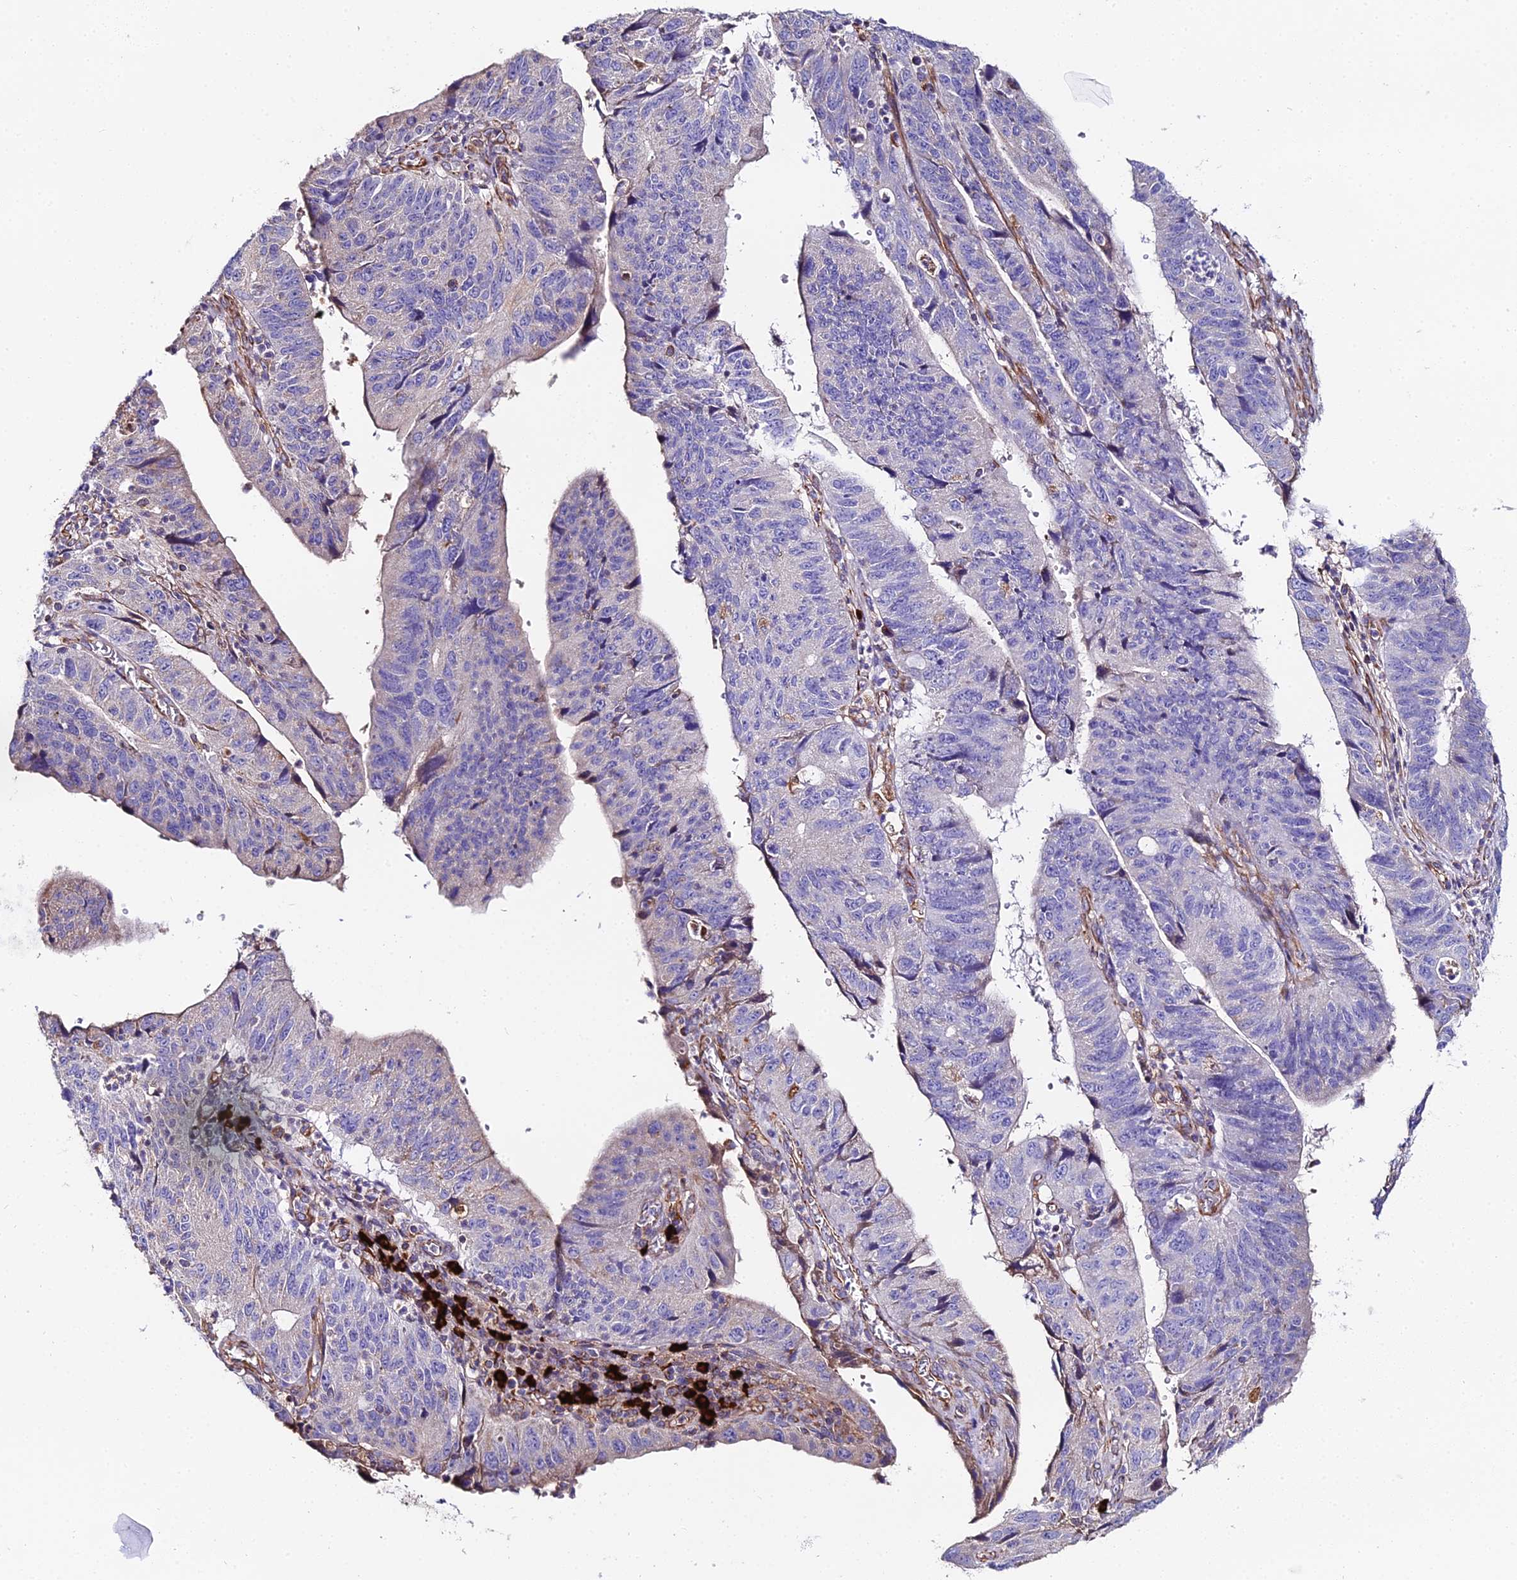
{"staining": {"intensity": "negative", "quantity": "none", "location": "none"}, "tissue": "stomach cancer", "cell_type": "Tumor cells", "image_type": "cancer", "snomed": [{"axis": "morphology", "description": "Adenocarcinoma, NOS"}, {"axis": "topography", "description": "Stomach"}], "caption": "Photomicrograph shows no protein expression in tumor cells of adenocarcinoma (stomach) tissue. (DAB (3,3'-diaminobenzidine) immunohistochemistry with hematoxylin counter stain).", "gene": "BEX4", "patient": {"sex": "male", "age": 59}}